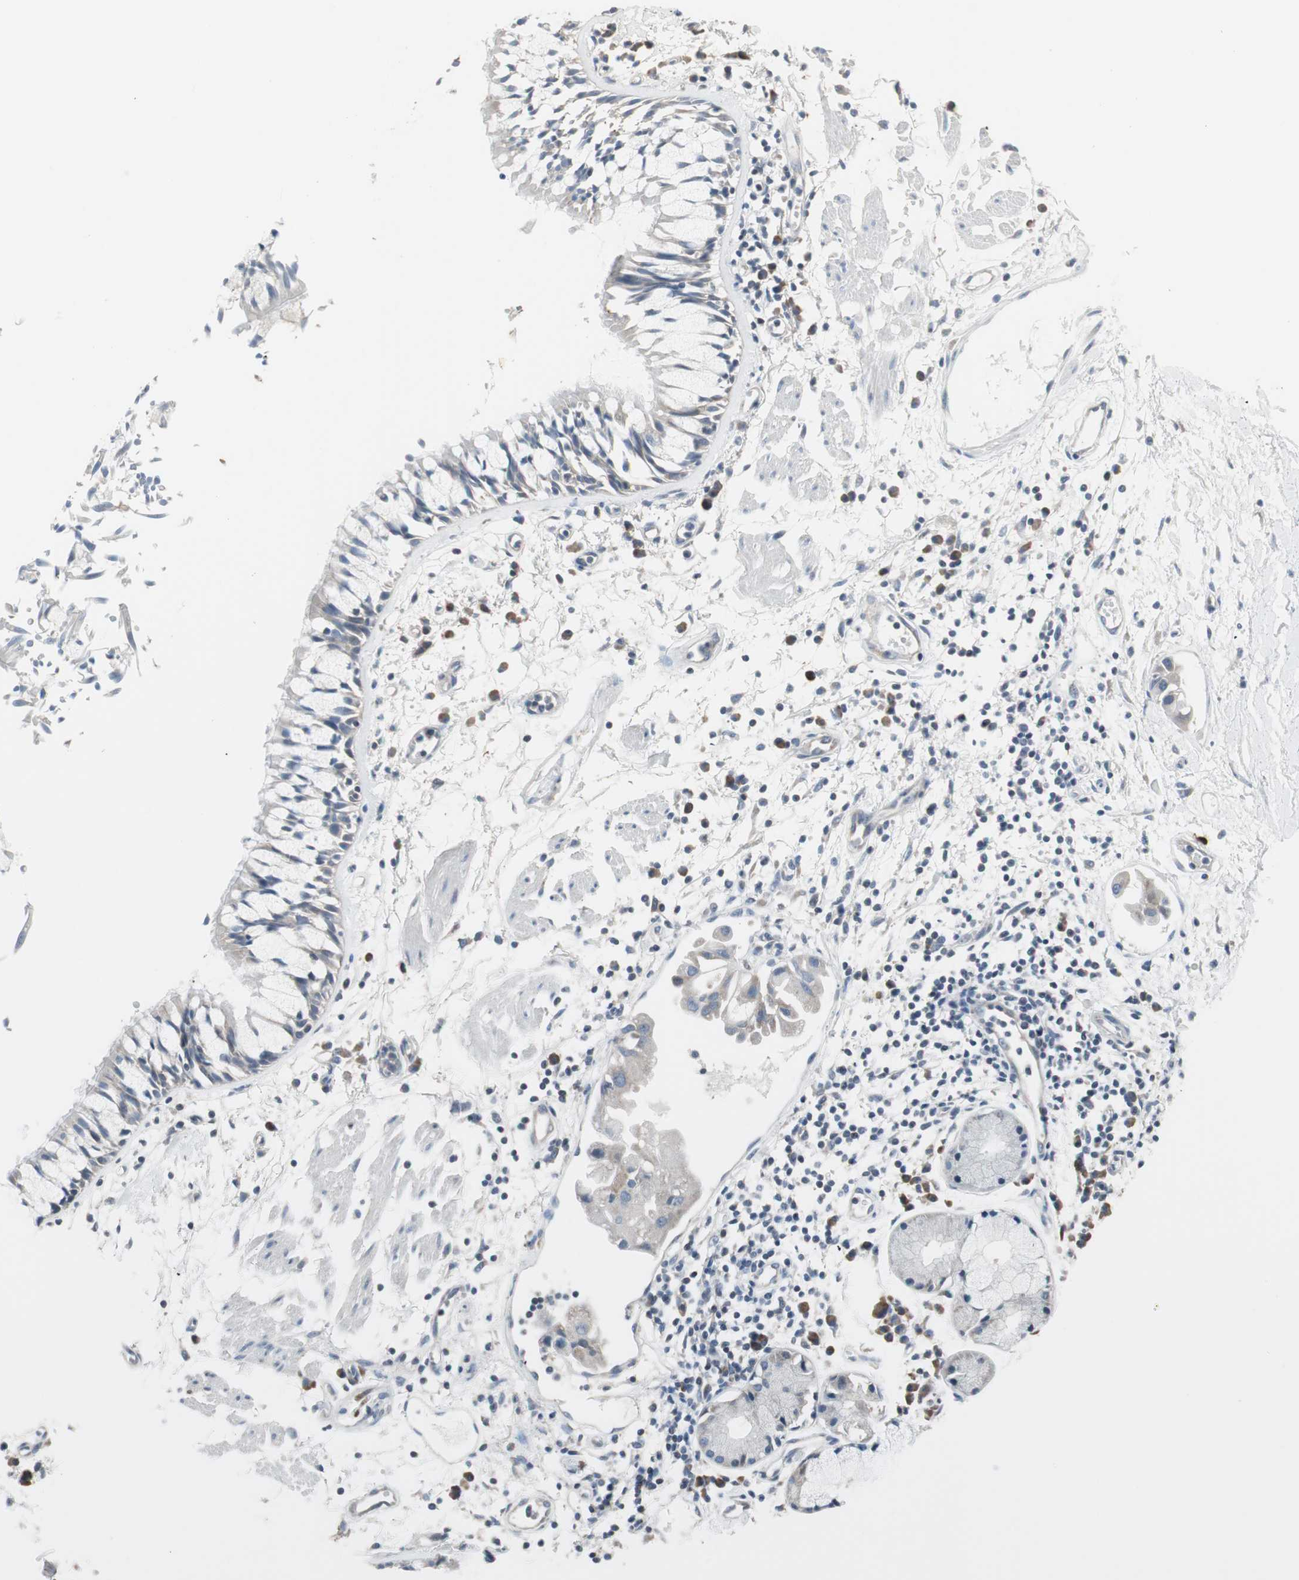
{"staining": {"intensity": "negative", "quantity": "none", "location": "none"}, "tissue": "adipose tissue", "cell_type": "Adipocytes", "image_type": "normal", "snomed": [{"axis": "morphology", "description": "Normal tissue, NOS"}, {"axis": "morphology", "description": "Adenocarcinoma, NOS"}, {"axis": "topography", "description": "Cartilage tissue"}, {"axis": "topography", "description": "Bronchus"}, {"axis": "topography", "description": "Lung"}], "caption": "Adipose tissue stained for a protein using IHC demonstrates no positivity adipocytes.", "gene": "PDZK1", "patient": {"sex": "female", "age": 67}}